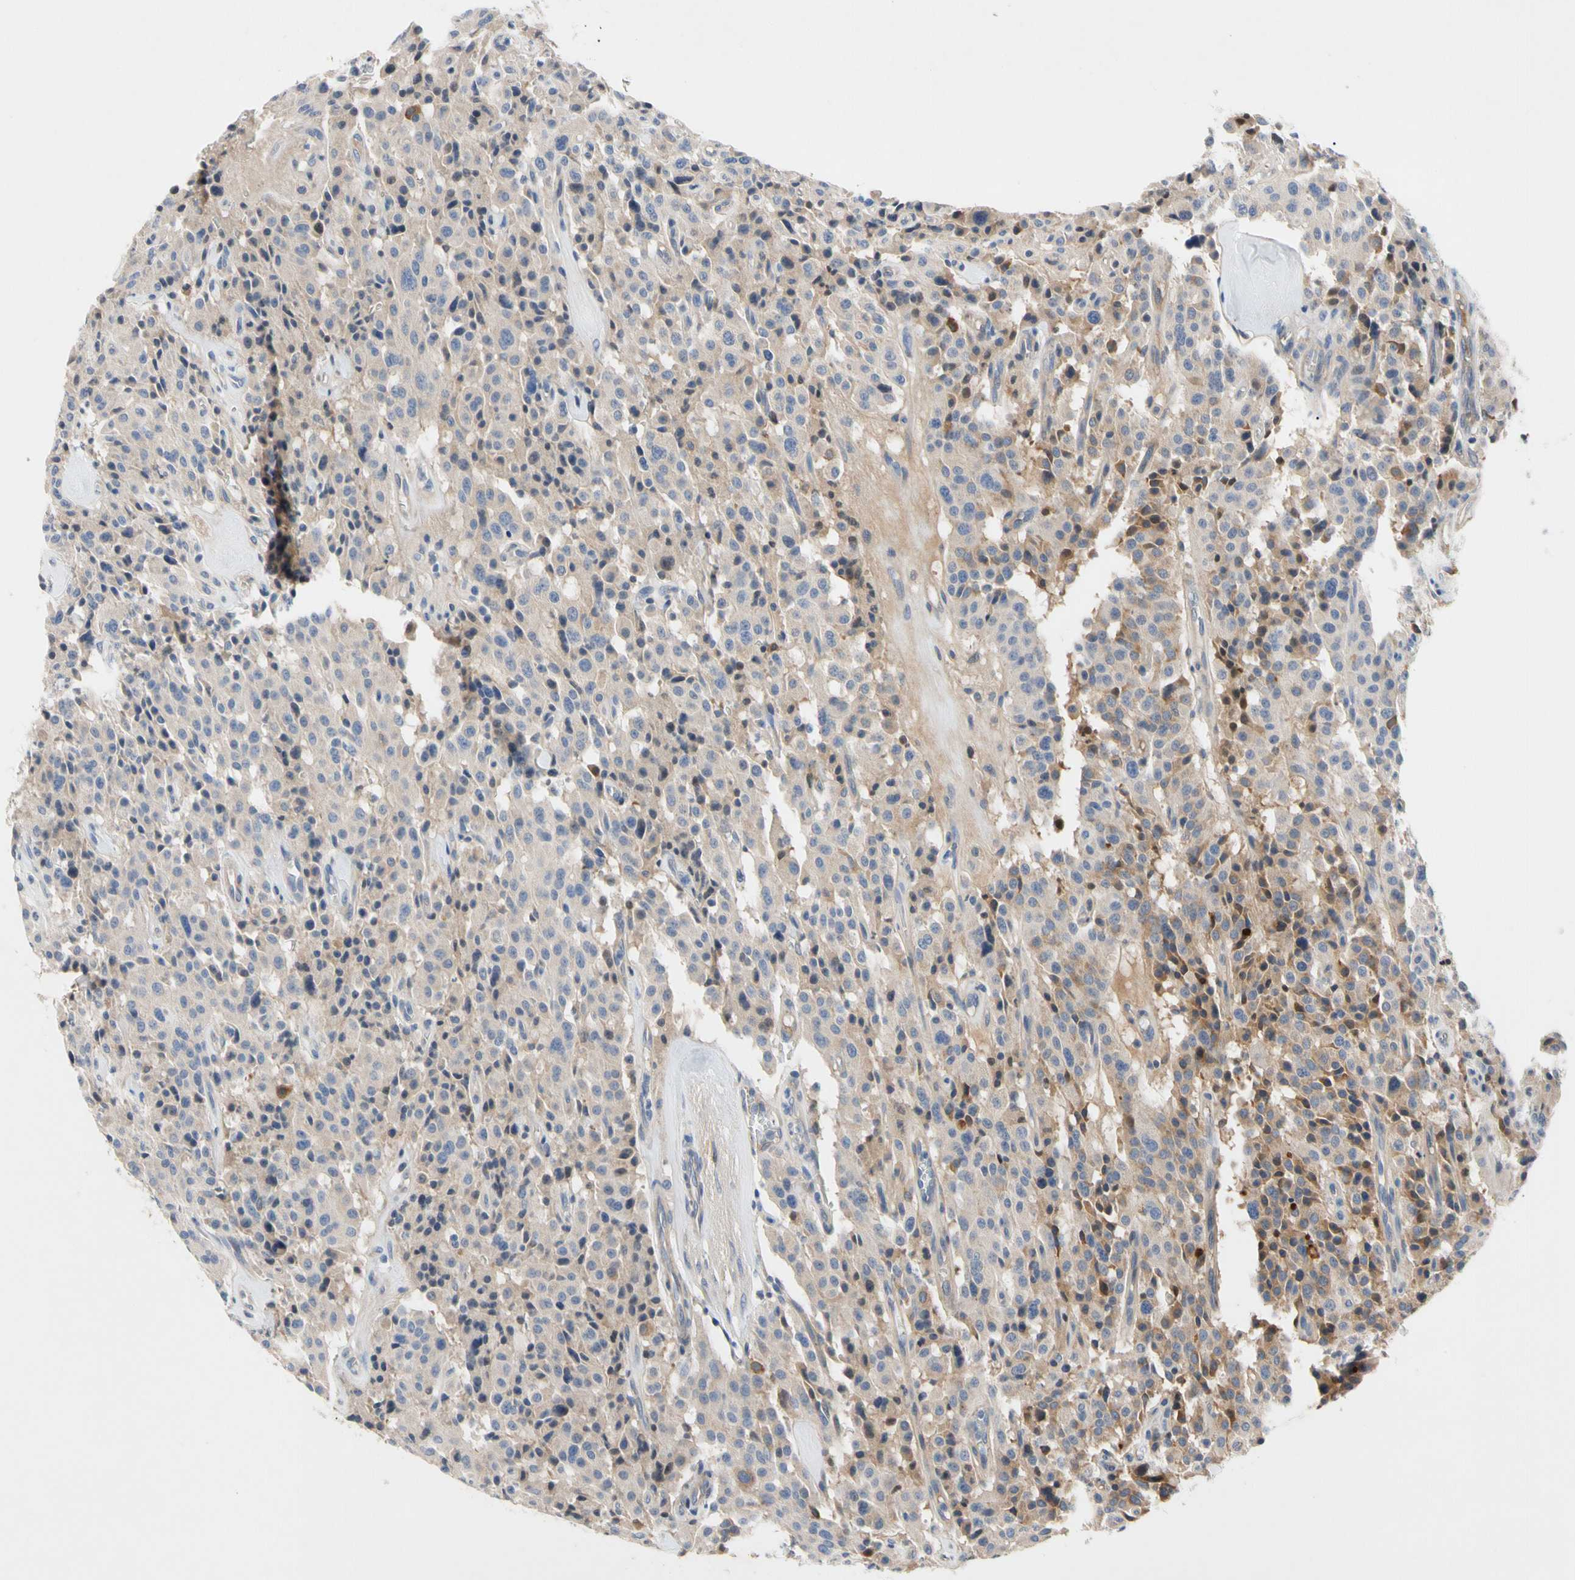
{"staining": {"intensity": "weak", "quantity": "25%-75%", "location": "cytoplasmic/membranous"}, "tissue": "carcinoid", "cell_type": "Tumor cells", "image_type": "cancer", "snomed": [{"axis": "morphology", "description": "Carcinoid, malignant, NOS"}, {"axis": "topography", "description": "Lung"}], "caption": "Human carcinoid (malignant) stained for a protein (brown) reveals weak cytoplasmic/membranous positive staining in approximately 25%-75% of tumor cells.", "gene": "GAS6", "patient": {"sex": "male", "age": 30}}